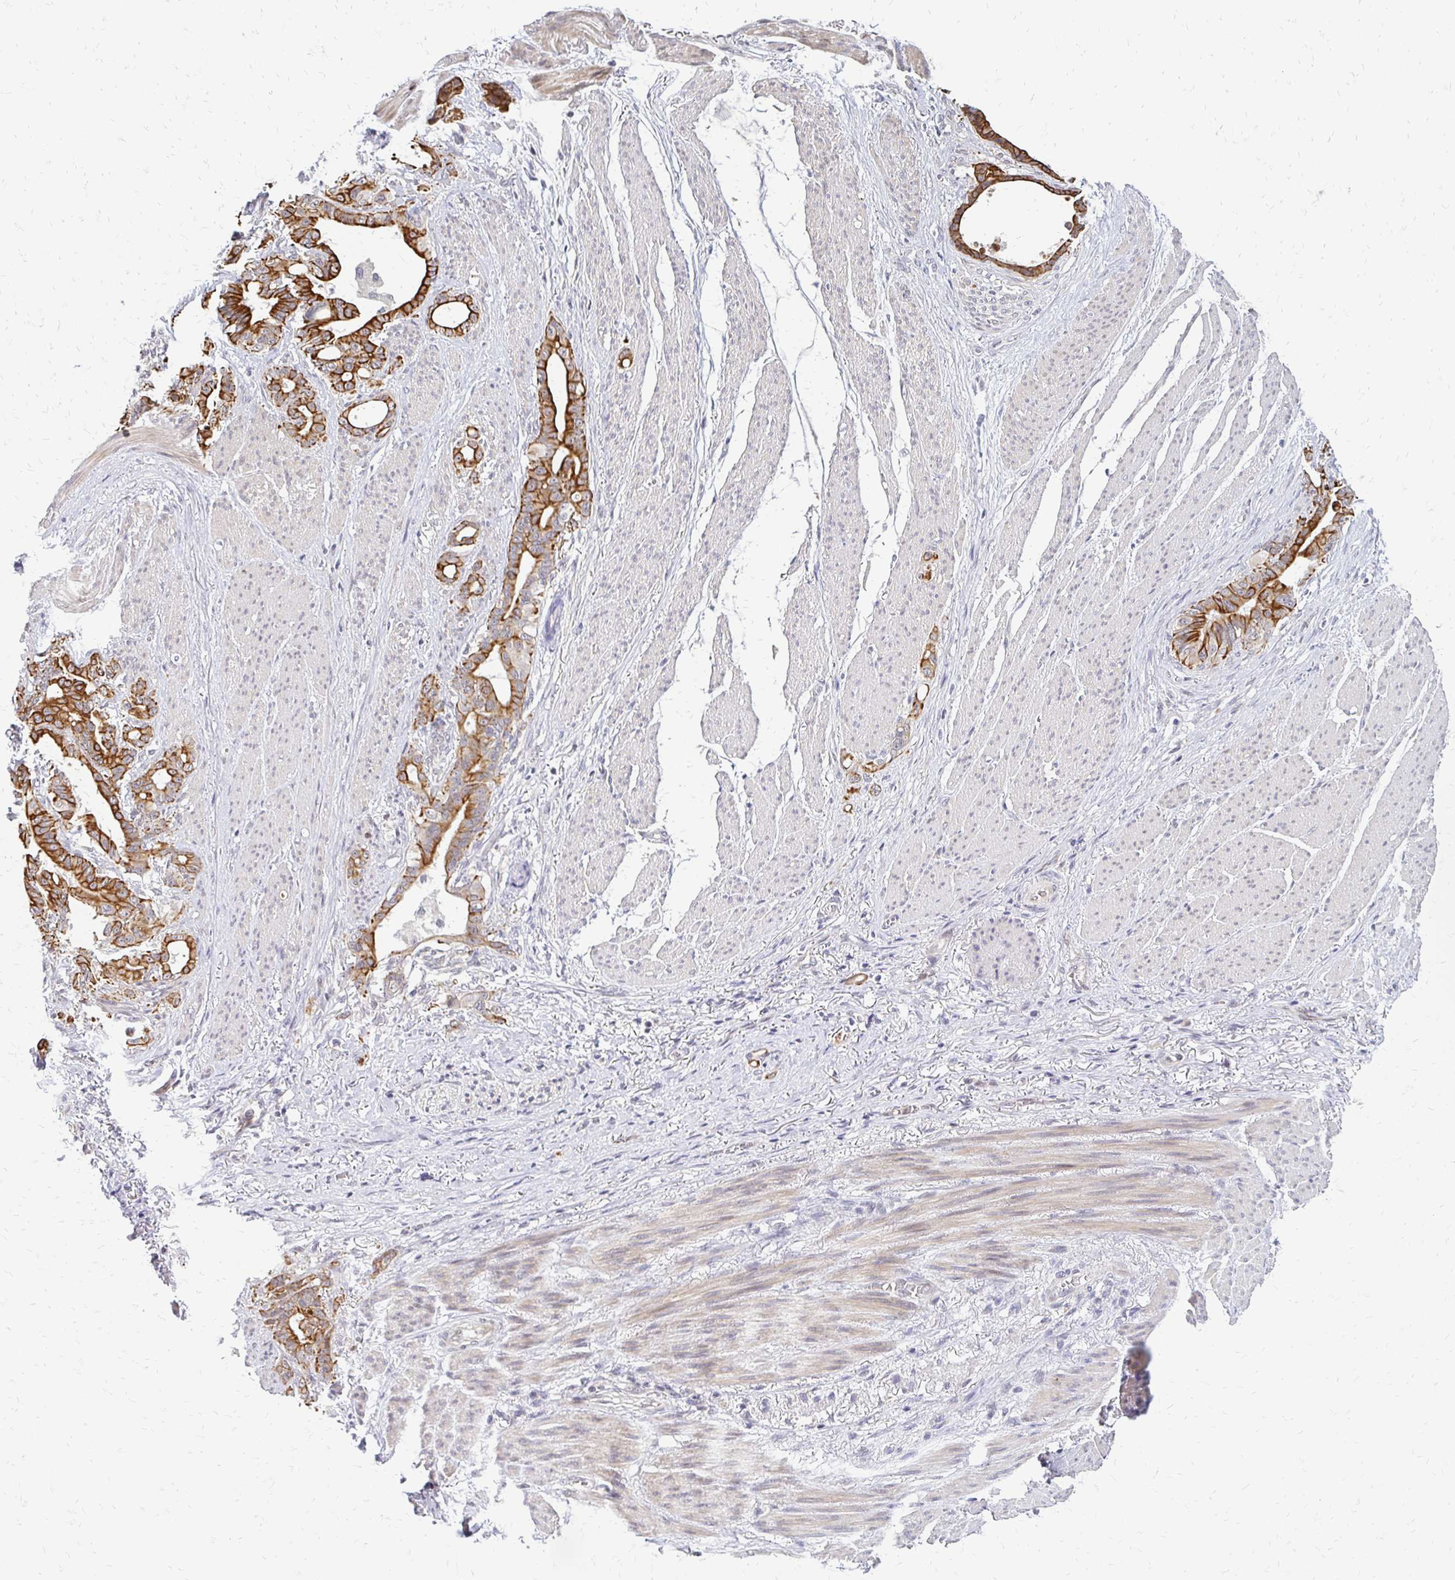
{"staining": {"intensity": "strong", "quantity": ">75%", "location": "cytoplasmic/membranous"}, "tissue": "stomach cancer", "cell_type": "Tumor cells", "image_type": "cancer", "snomed": [{"axis": "morphology", "description": "Normal tissue, NOS"}, {"axis": "morphology", "description": "Adenocarcinoma, NOS"}, {"axis": "topography", "description": "Esophagus"}, {"axis": "topography", "description": "Stomach, upper"}], "caption": "Tumor cells reveal high levels of strong cytoplasmic/membranous staining in approximately >75% of cells in human stomach cancer (adenocarcinoma).", "gene": "TRIR", "patient": {"sex": "male", "age": 62}}